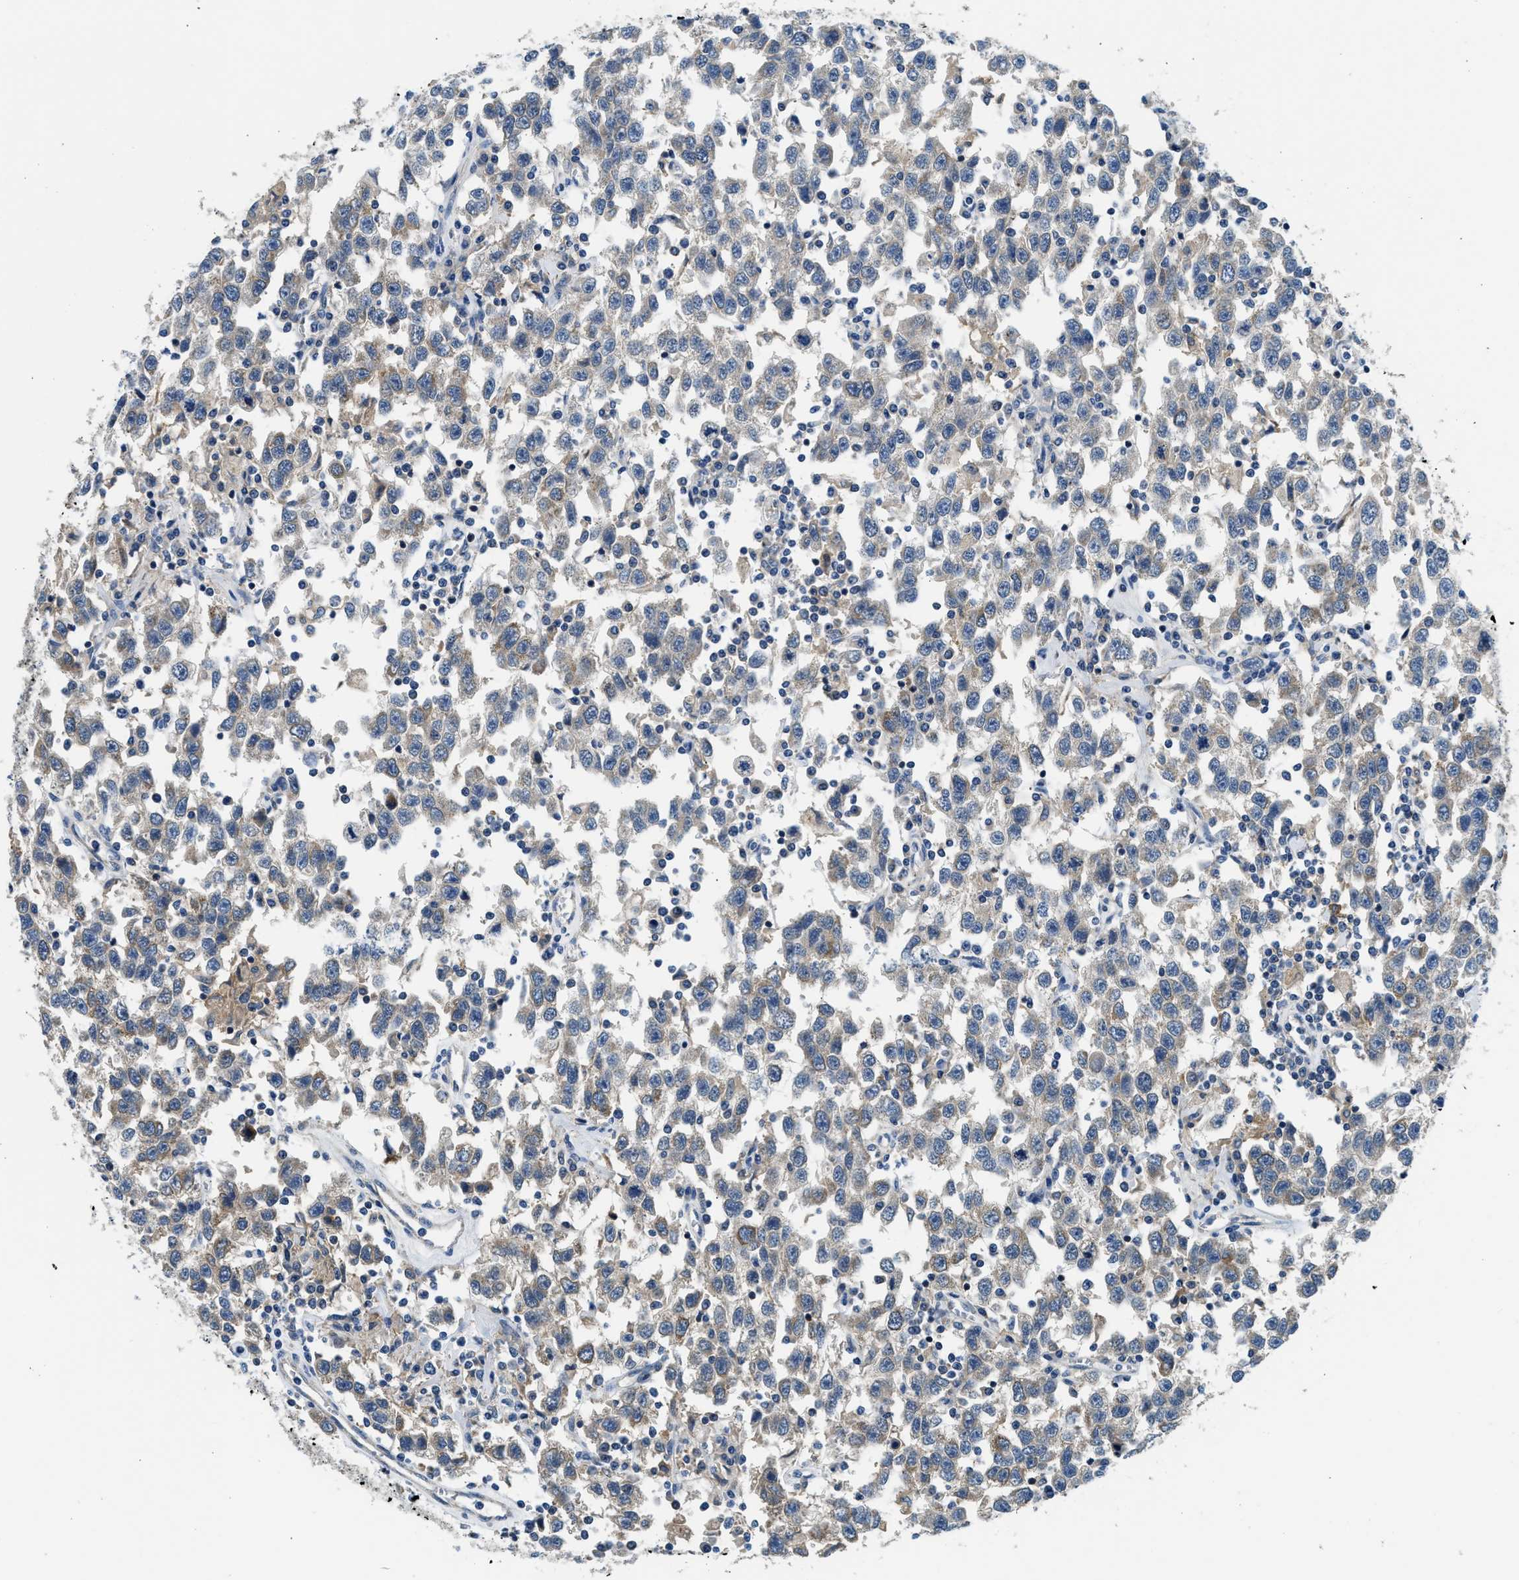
{"staining": {"intensity": "moderate", "quantity": "<25%", "location": "cytoplasmic/membranous"}, "tissue": "testis cancer", "cell_type": "Tumor cells", "image_type": "cancer", "snomed": [{"axis": "morphology", "description": "Seminoma, NOS"}, {"axis": "topography", "description": "Testis"}], "caption": "DAB immunohistochemical staining of human seminoma (testis) shows moderate cytoplasmic/membranous protein expression in approximately <25% of tumor cells.", "gene": "LPIN2", "patient": {"sex": "male", "age": 41}}